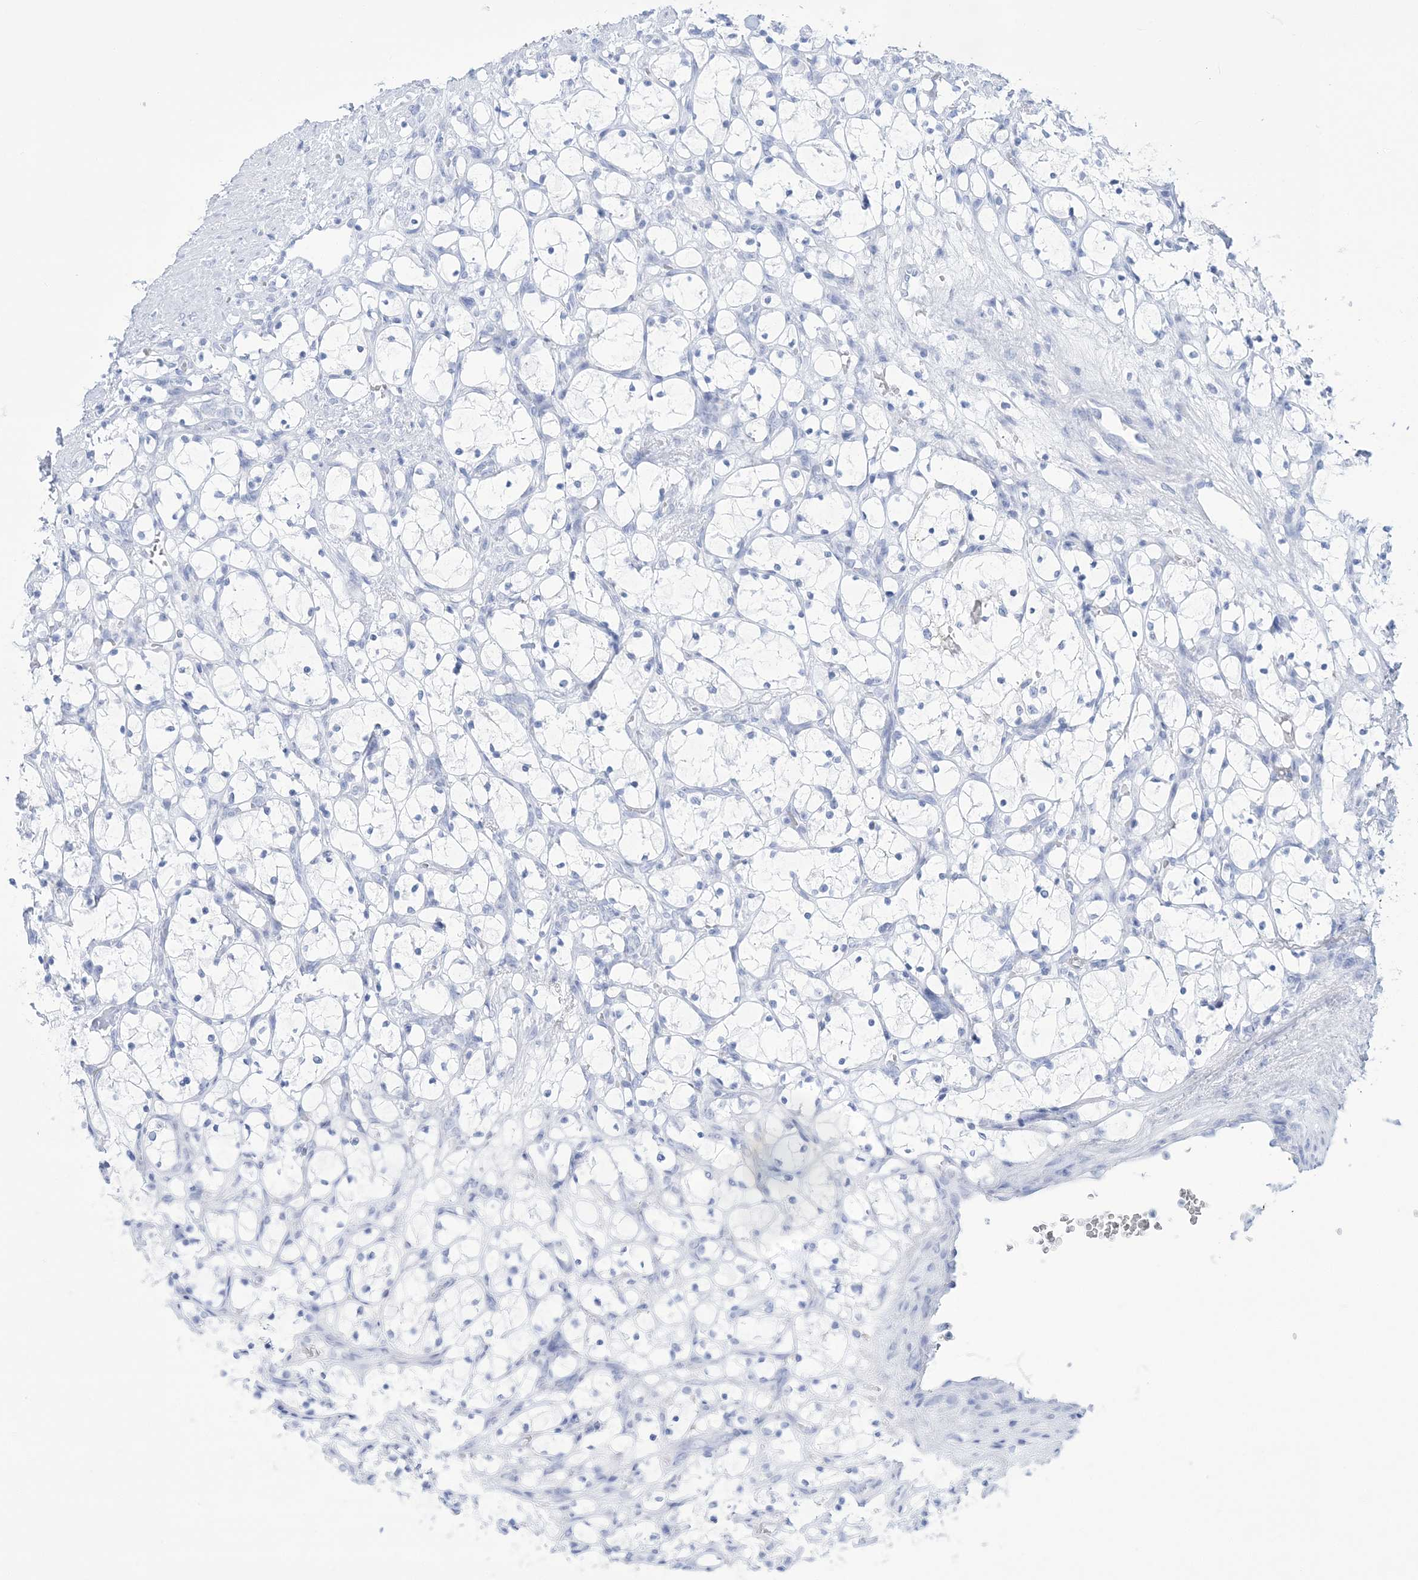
{"staining": {"intensity": "negative", "quantity": "none", "location": "none"}, "tissue": "renal cancer", "cell_type": "Tumor cells", "image_type": "cancer", "snomed": [{"axis": "morphology", "description": "Adenocarcinoma, NOS"}, {"axis": "topography", "description": "Kidney"}], "caption": "Histopathology image shows no significant protein expression in tumor cells of adenocarcinoma (renal).", "gene": "RBP2", "patient": {"sex": "female", "age": 69}}